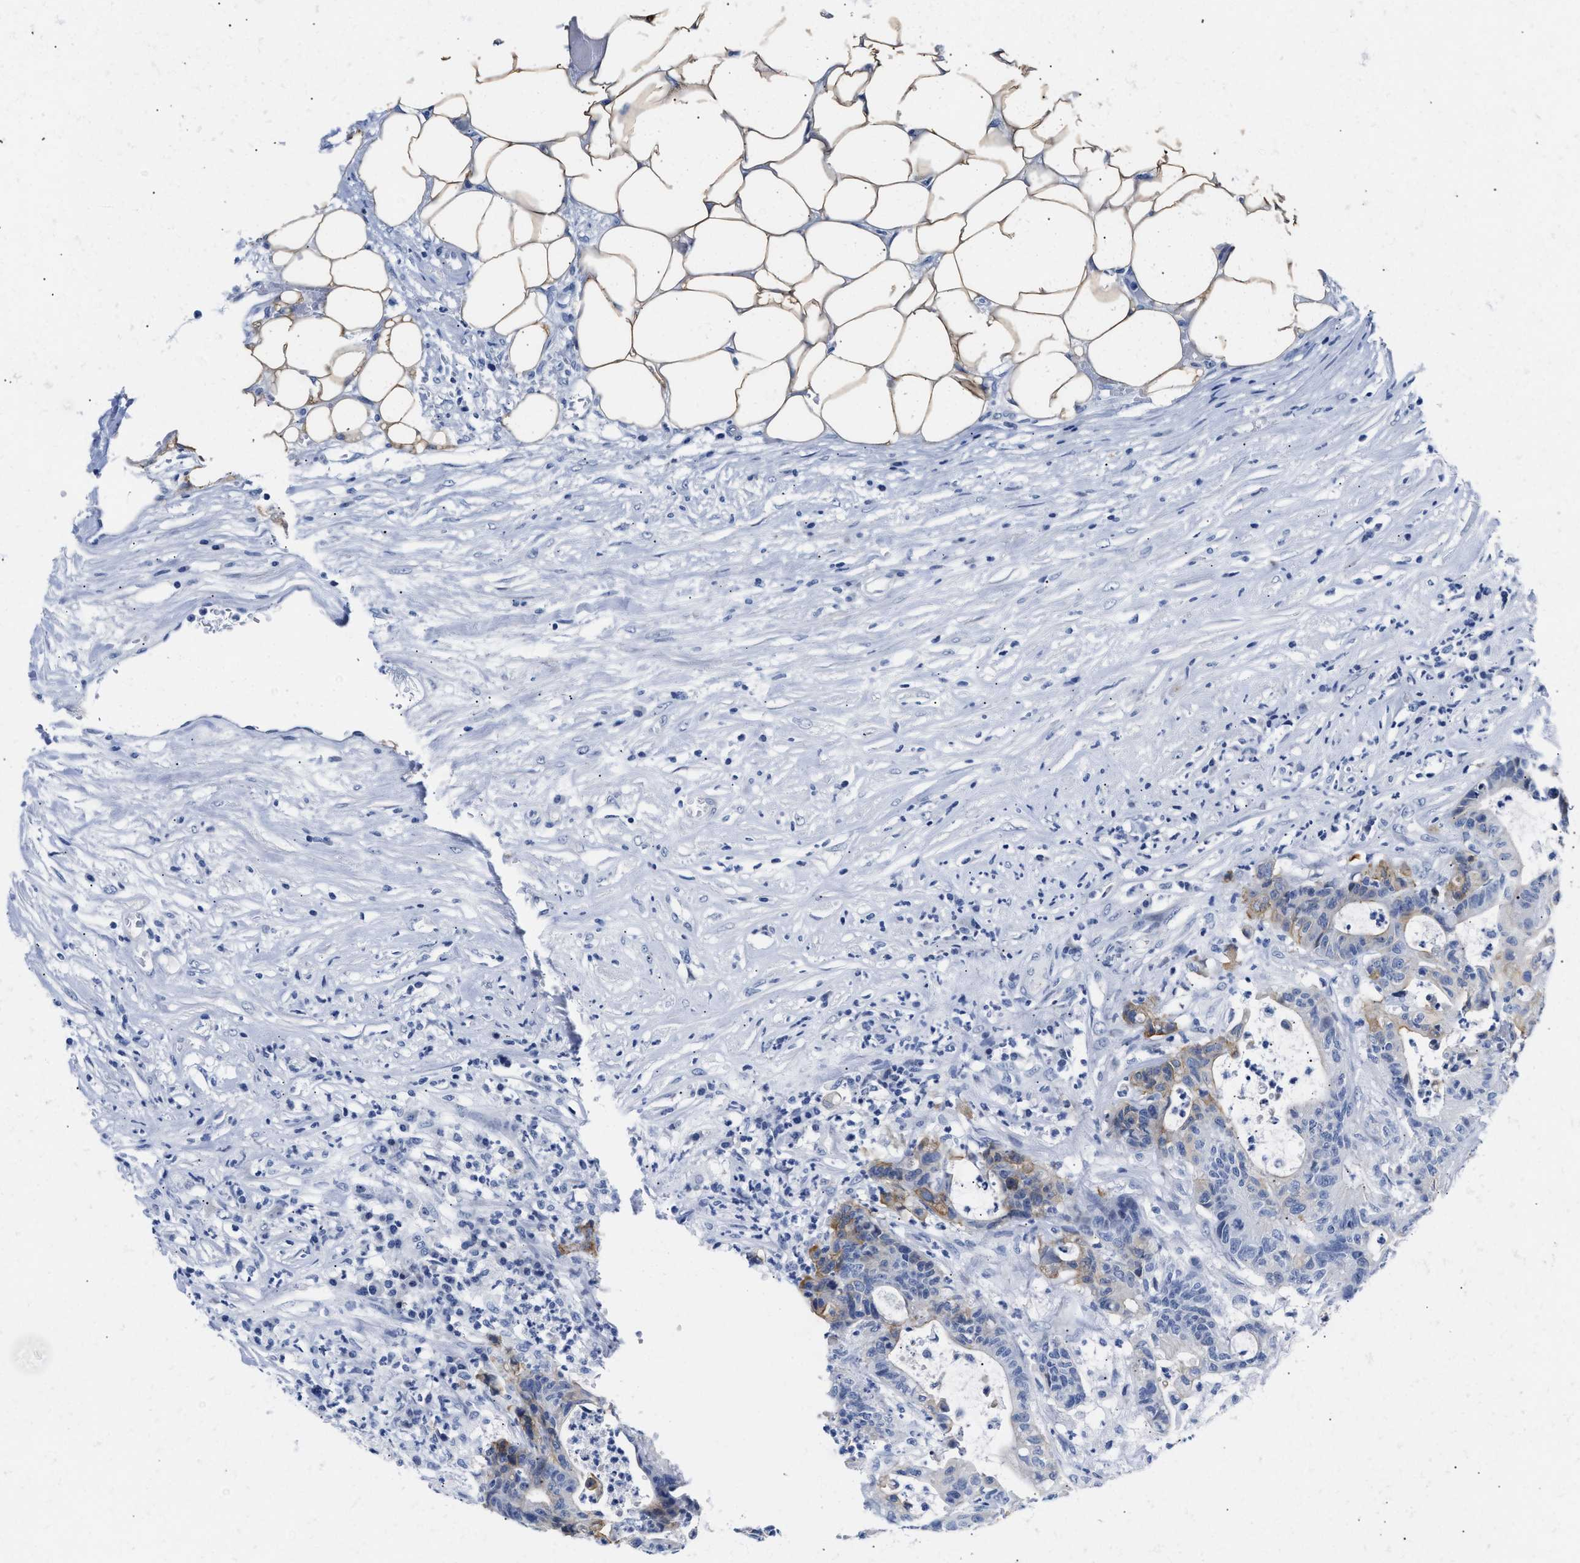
{"staining": {"intensity": "moderate", "quantity": "<25%", "location": "cytoplasmic/membranous"}, "tissue": "colorectal cancer", "cell_type": "Tumor cells", "image_type": "cancer", "snomed": [{"axis": "morphology", "description": "Adenocarcinoma, NOS"}, {"axis": "topography", "description": "Colon"}], "caption": "Moderate cytoplasmic/membranous expression is appreciated in approximately <25% of tumor cells in colorectal cancer. (Stains: DAB in brown, nuclei in blue, Microscopy: brightfield microscopy at high magnification).", "gene": "TRIM29", "patient": {"sex": "female", "age": 84}}